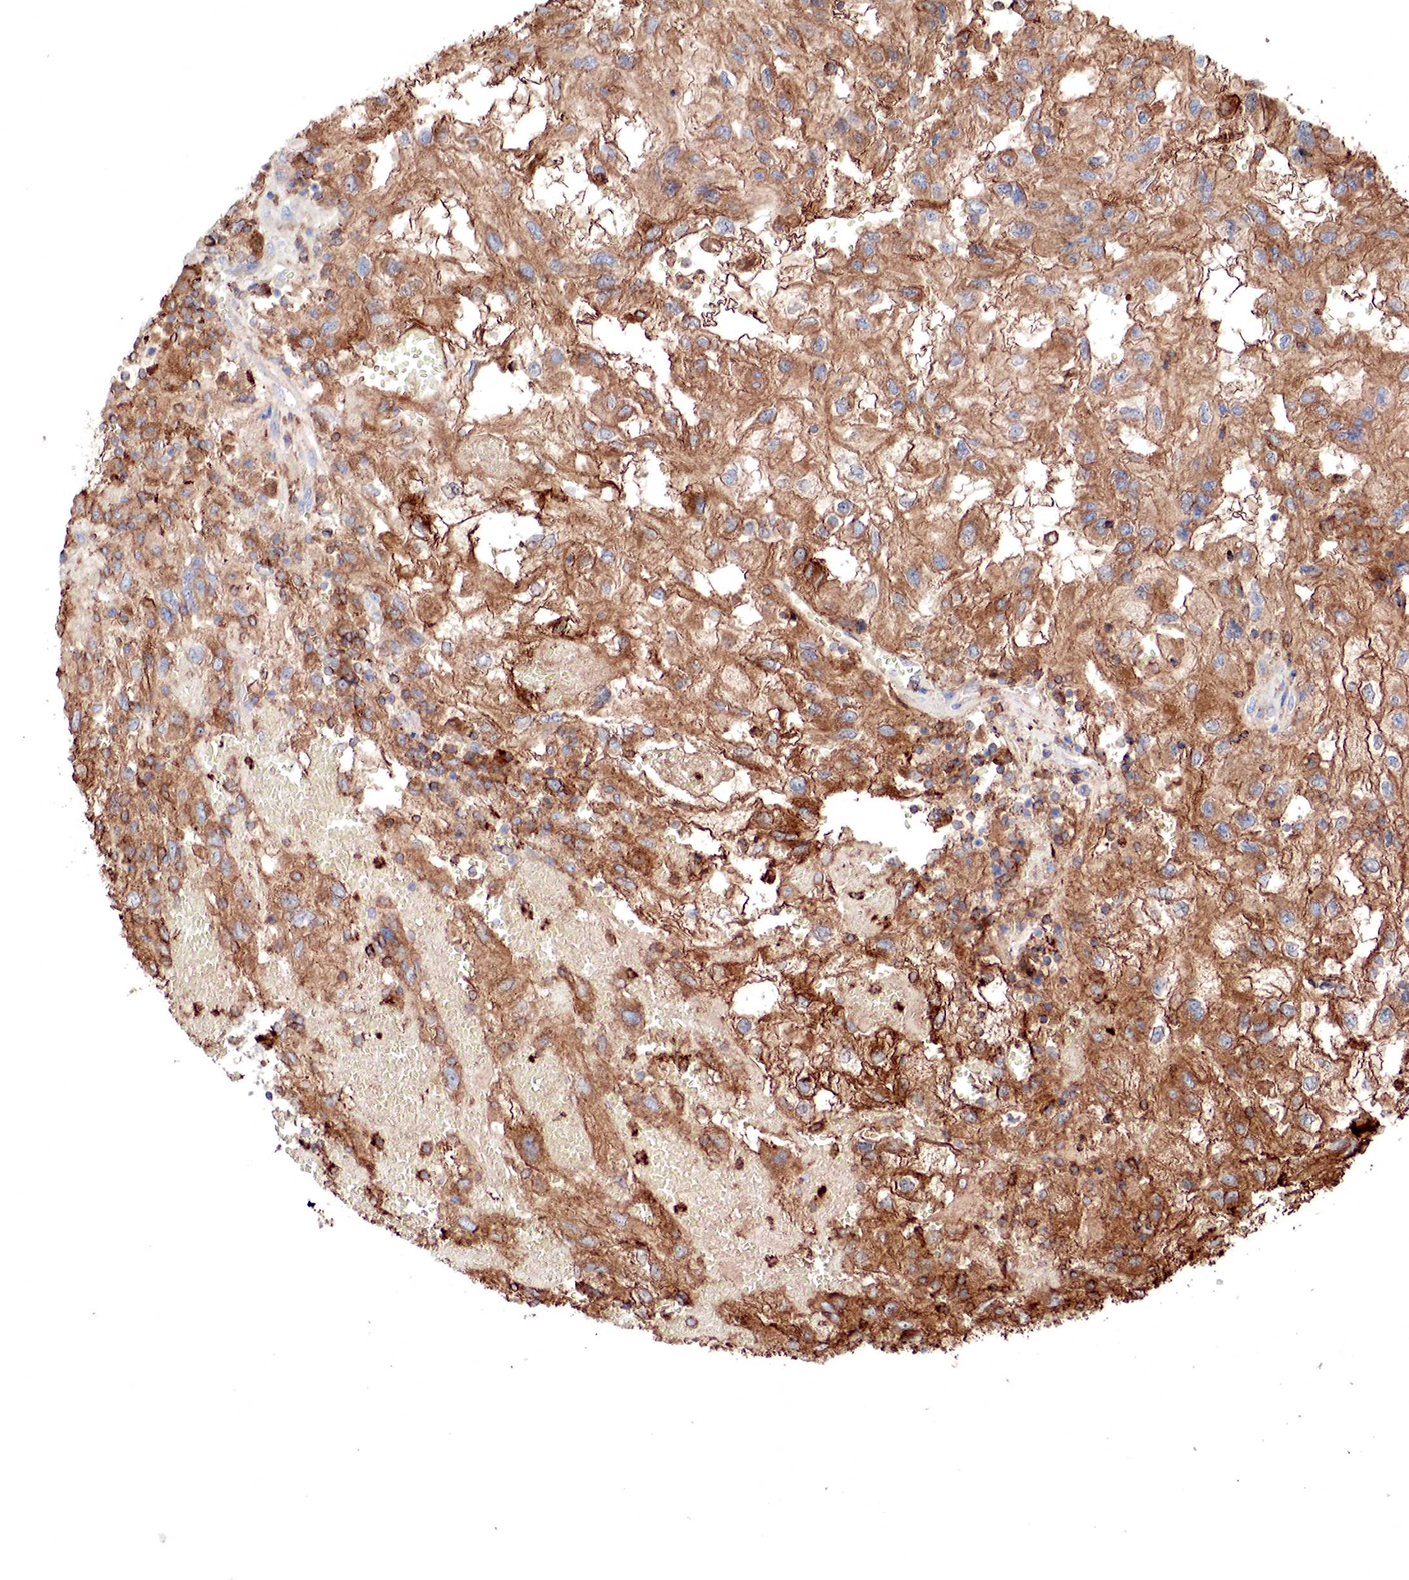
{"staining": {"intensity": "strong", "quantity": ">75%", "location": "cytoplasmic/membranous"}, "tissue": "renal cancer", "cell_type": "Tumor cells", "image_type": "cancer", "snomed": [{"axis": "morphology", "description": "Normal tissue, NOS"}, {"axis": "morphology", "description": "Adenocarcinoma, NOS"}, {"axis": "topography", "description": "Kidney"}], "caption": "DAB immunohistochemical staining of adenocarcinoma (renal) exhibits strong cytoplasmic/membranous protein positivity in approximately >75% of tumor cells.", "gene": "G6PD", "patient": {"sex": "male", "age": 71}}